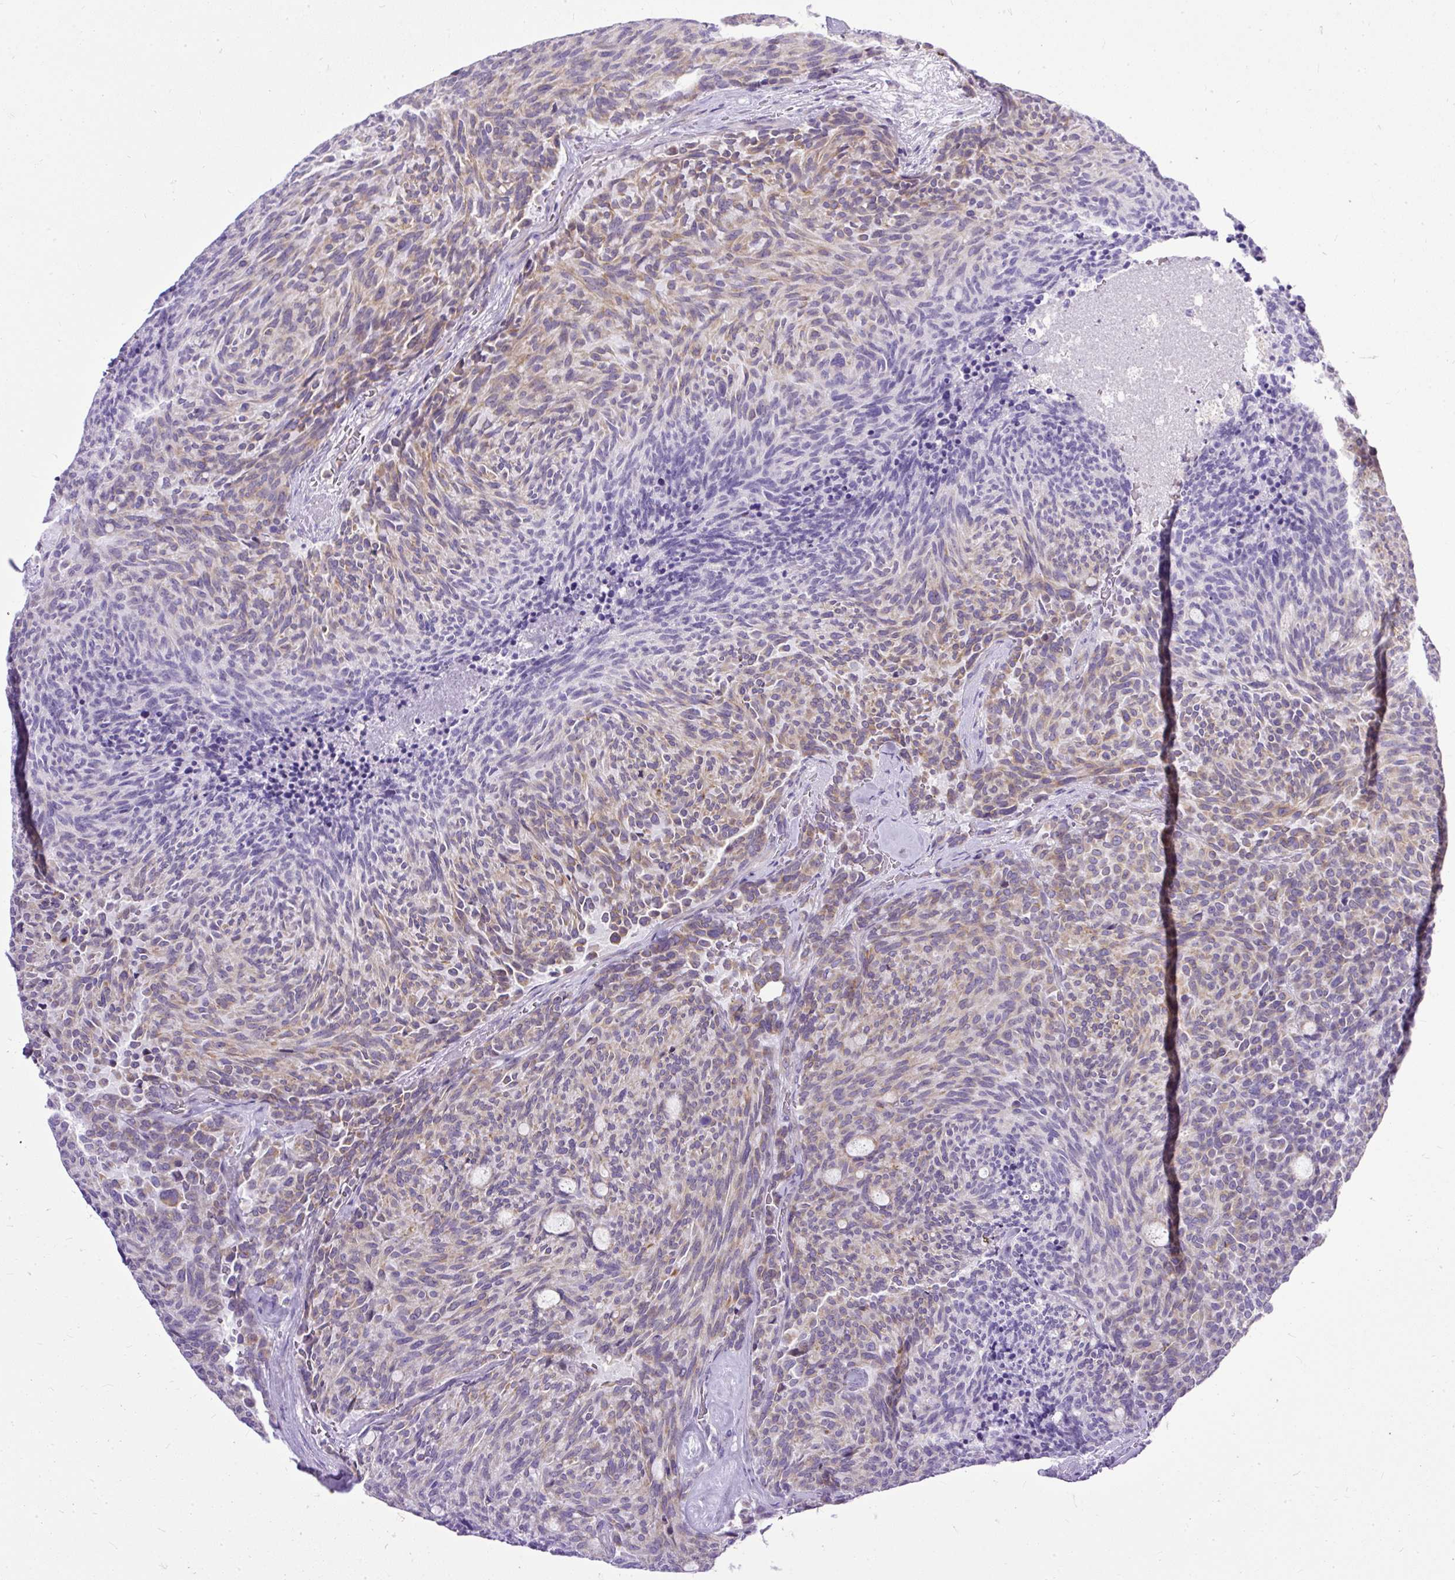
{"staining": {"intensity": "weak", "quantity": "25%-75%", "location": "cytoplasmic/membranous"}, "tissue": "carcinoid", "cell_type": "Tumor cells", "image_type": "cancer", "snomed": [{"axis": "morphology", "description": "Carcinoid, malignant, NOS"}, {"axis": "topography", "description": "Pancreas"}], "caption": "Weak cytoplasmic/membranous staining is appreciated in about 25%-75% of tumor cells in carcinoid.", "gene": "AMFR", "patient": {"sex": "female", "age": 54}}